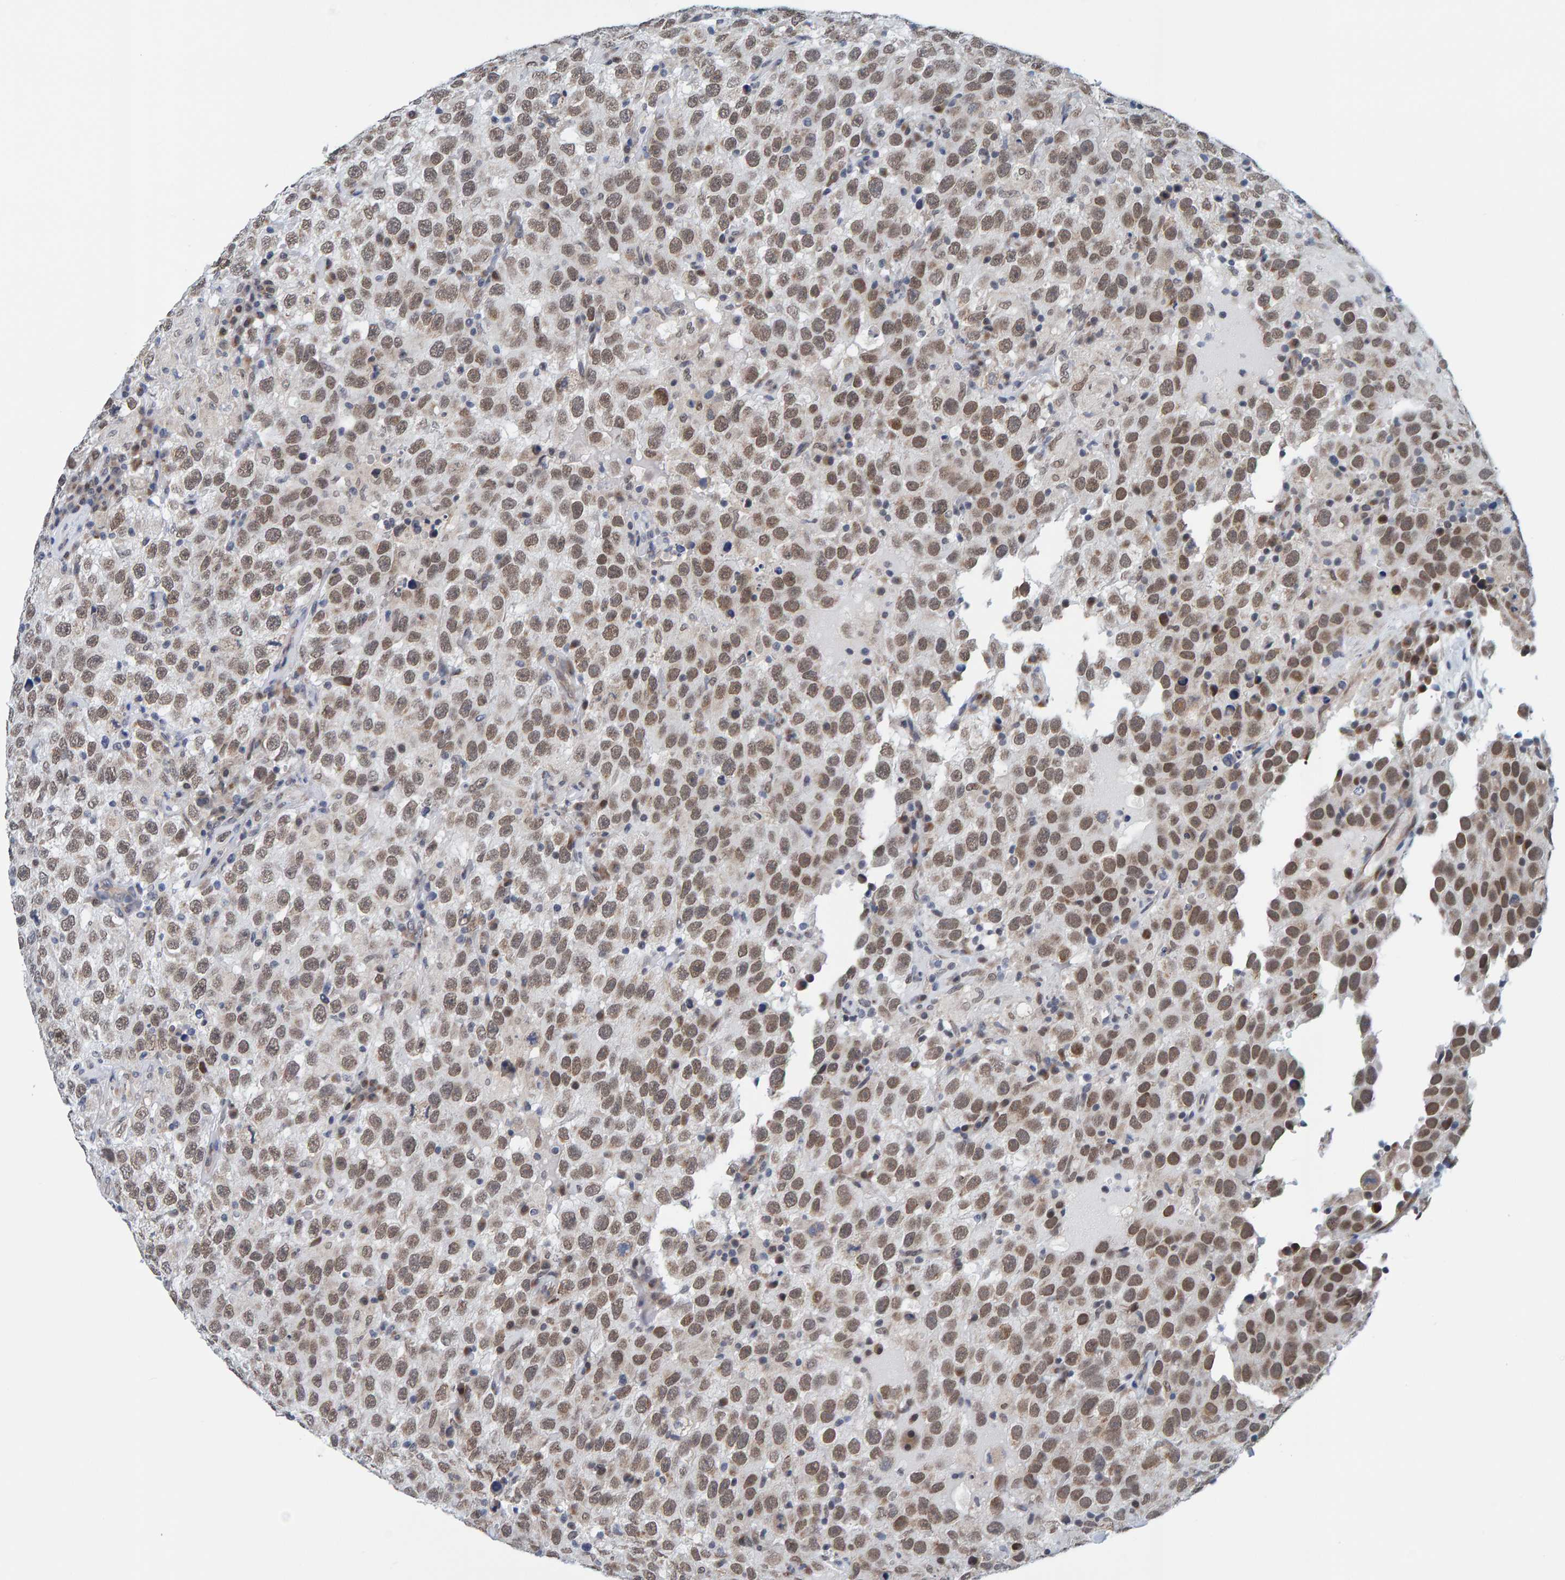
{"staining": {"intensity": "weak", "quantity": ">75%", "location": "nuclear"}, "tissue": "testis cancer", "cell_type": "Tumor cells", "image_type": "cancer", "snomed": [{"axis": "morphology", "description": "Seminoma, NOS"}, {"axis": "topography", "description": "Testis"}], "caption": "The immunohistochemical stain labels weak nuclear staining in tumor cells of testis cancer tissue.", "gene": "SCRN2", "patient": {"sex": "male", "age": 41}}